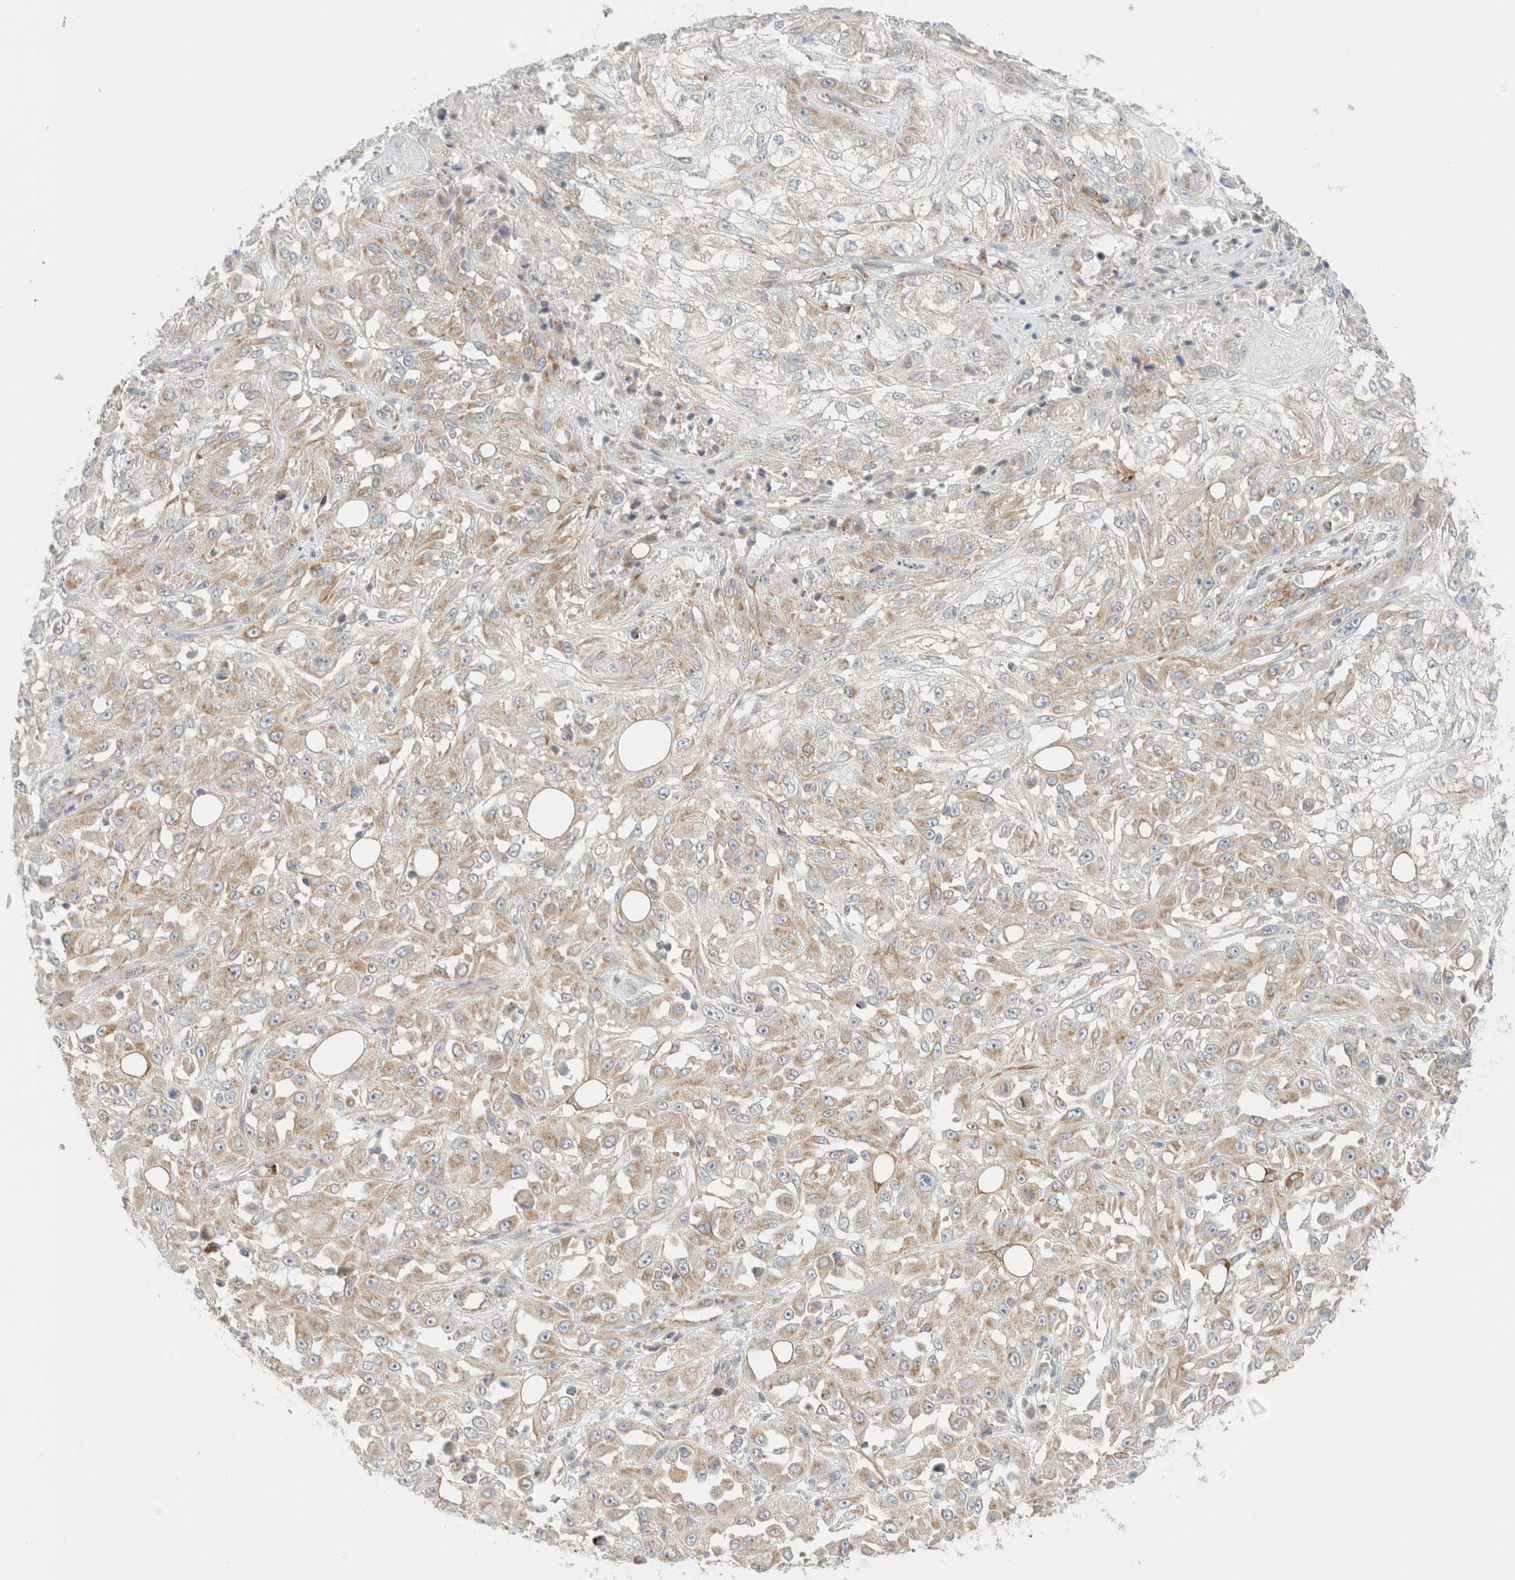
{"staining": {"intensity": "weak", "quantity": "25%-75%", "location": "cytoplasmic/membranous"}, "tissue": "skin cancer", "cell_type": "Tumor cells", "image_type": "cancer", "snomed": [{"axis": "morphology", "description": "Squamous cell carcinoma, NOS"}, {"axis": "morphology", "description": "Squamous cell carcinoma, metastatic, NOS"}, {"axis": "topography", "description": "Skin"}, {"axis": "topography", "description": "Lymph node"}], "caption": "Brown immunohistochemical staining in human skin cancer (metastatic squamous cell carcinoma) exhibits weak cytoplasmic/membranous expression in about 25%-75% of tumor cells. (DAB (3,3'-diaminobenzidine) = brown stain, brightfield microscopy at high magnification).", "gene": "MRM3", "patient": {"sex": "male", "age": 75}}